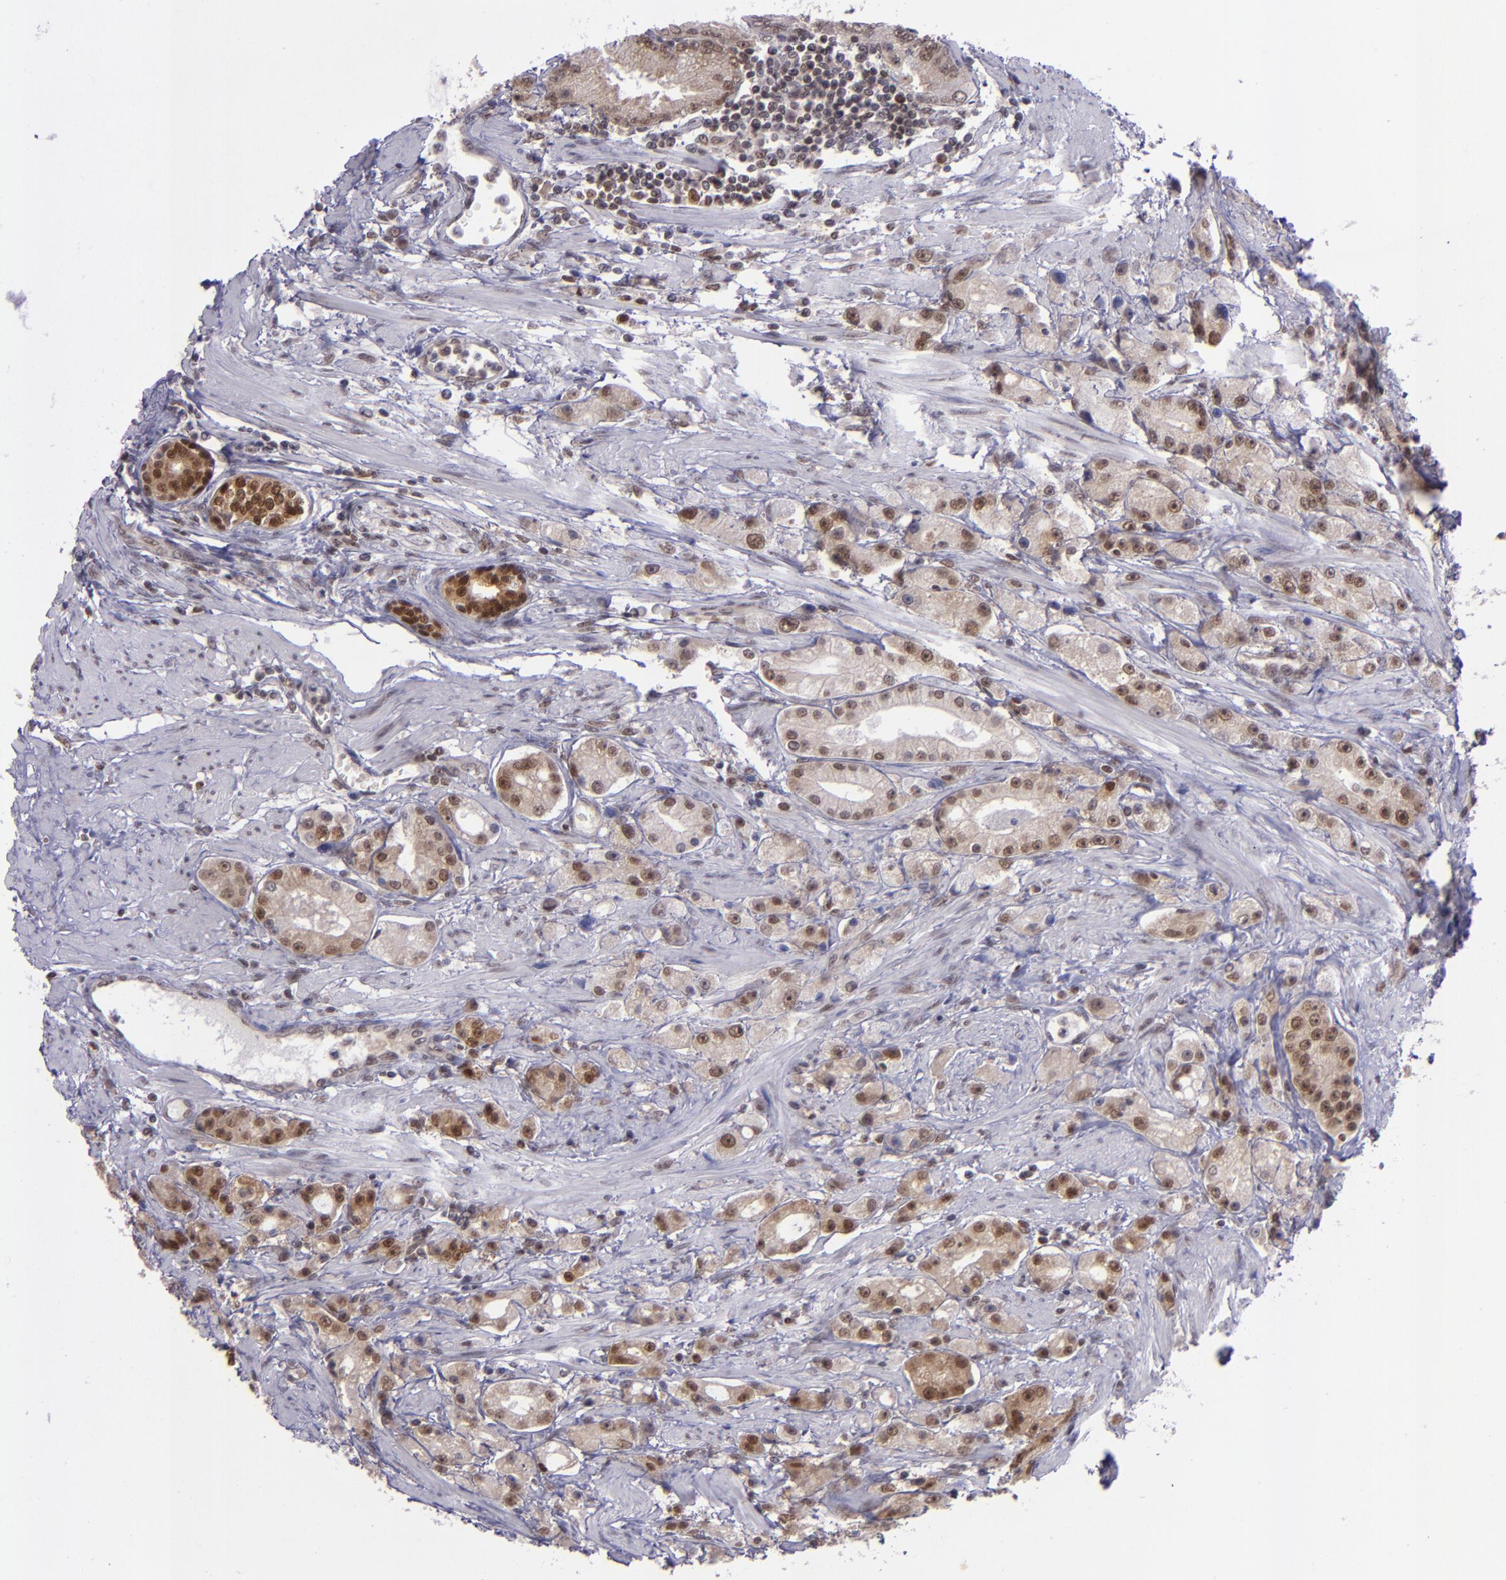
{"staining": {"intensity": "moderate", "quantity": ">75%", "location": "cytoplasmic/membranous,nuclear"}, "tissue": "prostate cancer", "cell_type": "Tumor cells", "image_type": "cancer", "snomed": [{"axis": "morphology", "description": "Adenocarcinoma, Medium grade"}, {"axis": "topography", "description": "Prostate"}], "caption": "Immunohistochemical staining of medium-grade adenocarcinoma (prostate) displays medium levels of moderate cytoplasmic/membranous and nuclear protein expression in approximately >75% of tumor cells.", "gene": "BAG1", "patient": {"sex": "male", "age": 72}}